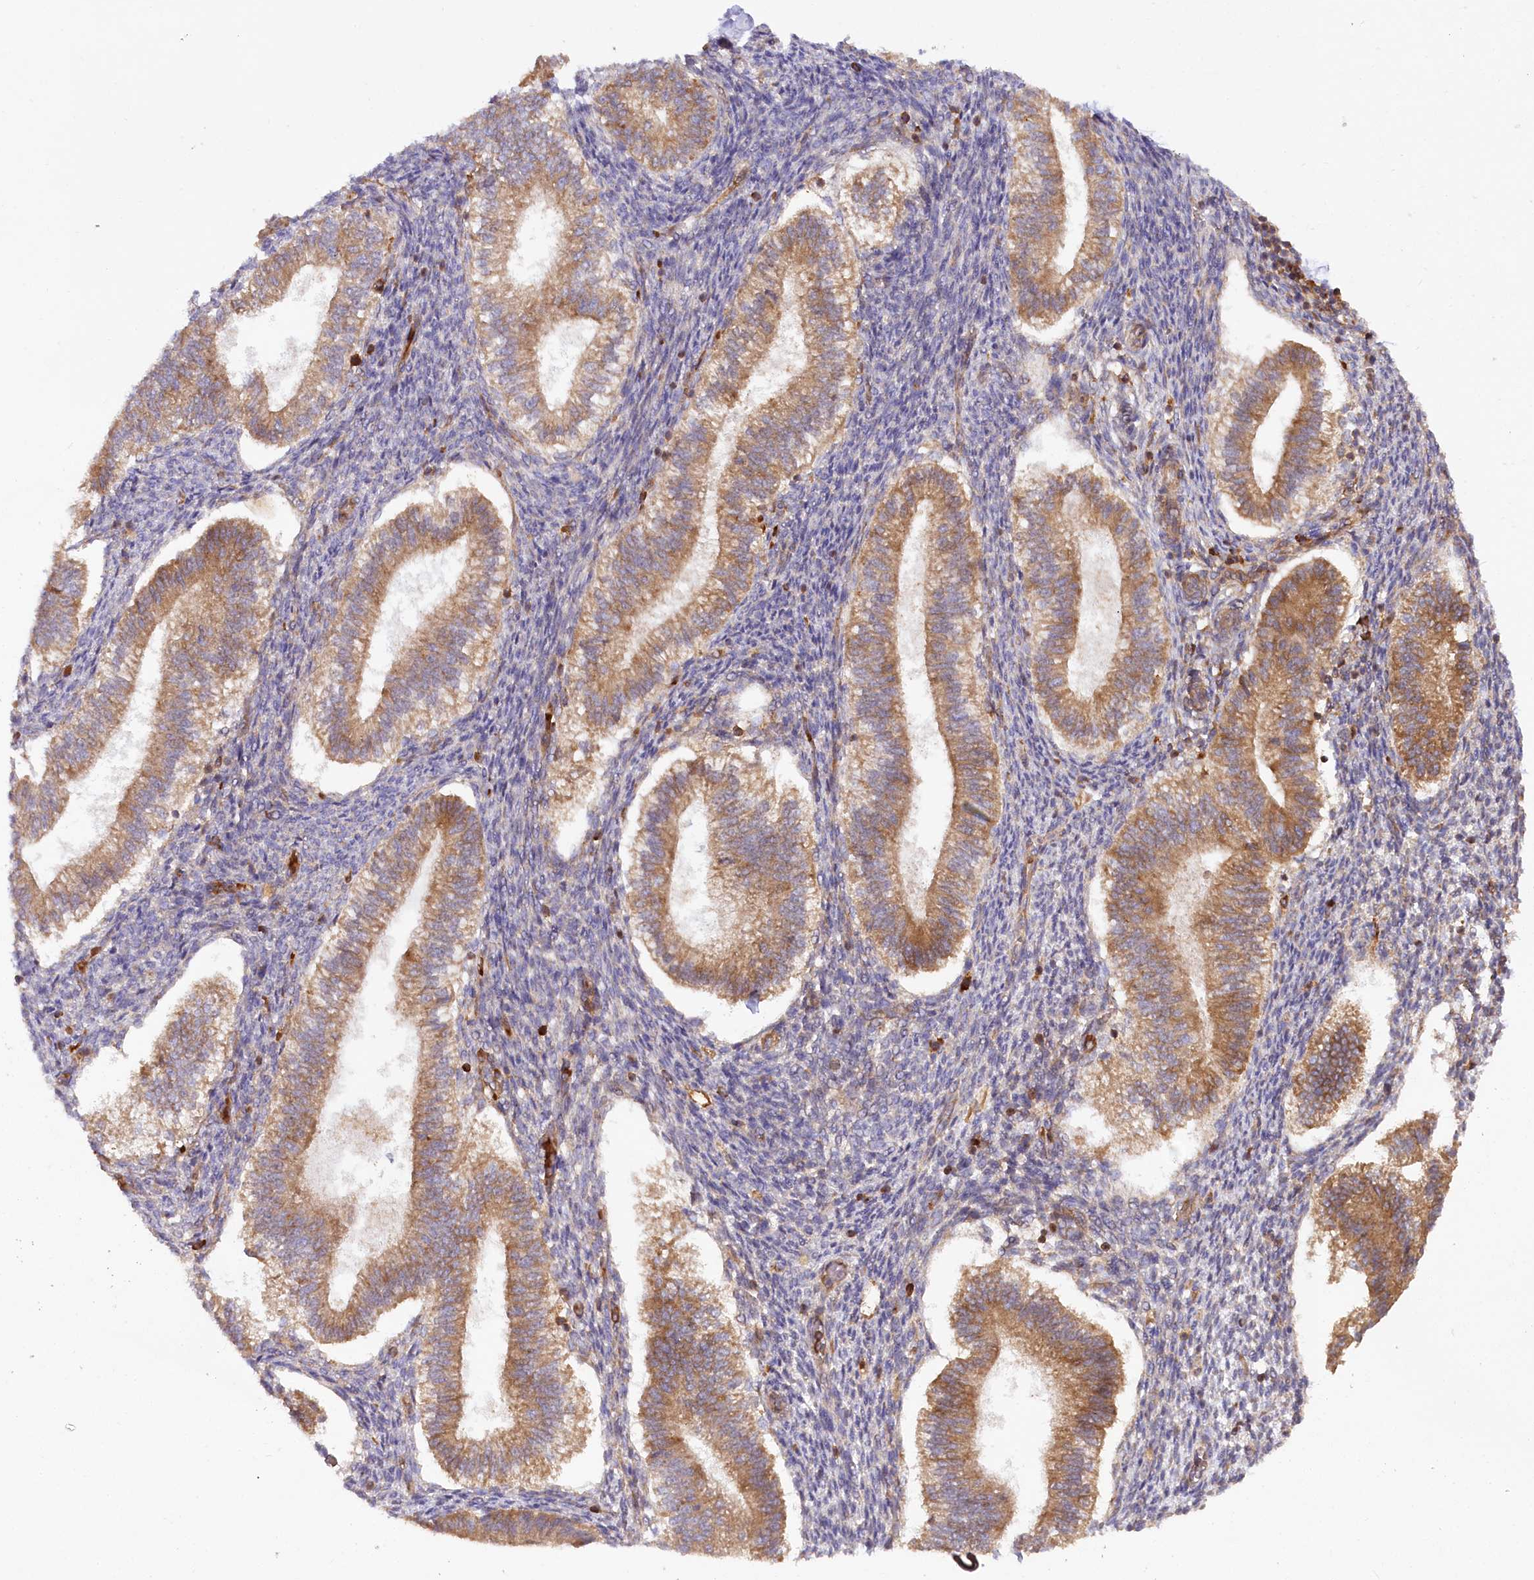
{"staining": {"intensity": "negative", "quantity": "none", "location": "none"}, "tissue": "endometrium", "cell_type": "Cells in endometrial stroma", "image_type": "normal", "snomed": [{"axis": "morphology", "description": "Normal tissue, NOS"}, {"axis": "topography", "description": "Endometrium"}], "caption": "Protein analysis of benign endometrium exhibits no significant positivity in cells in endometrial stroma.", "gene": "PAIP2", "patient": {"sex": "female", "age": 25}}